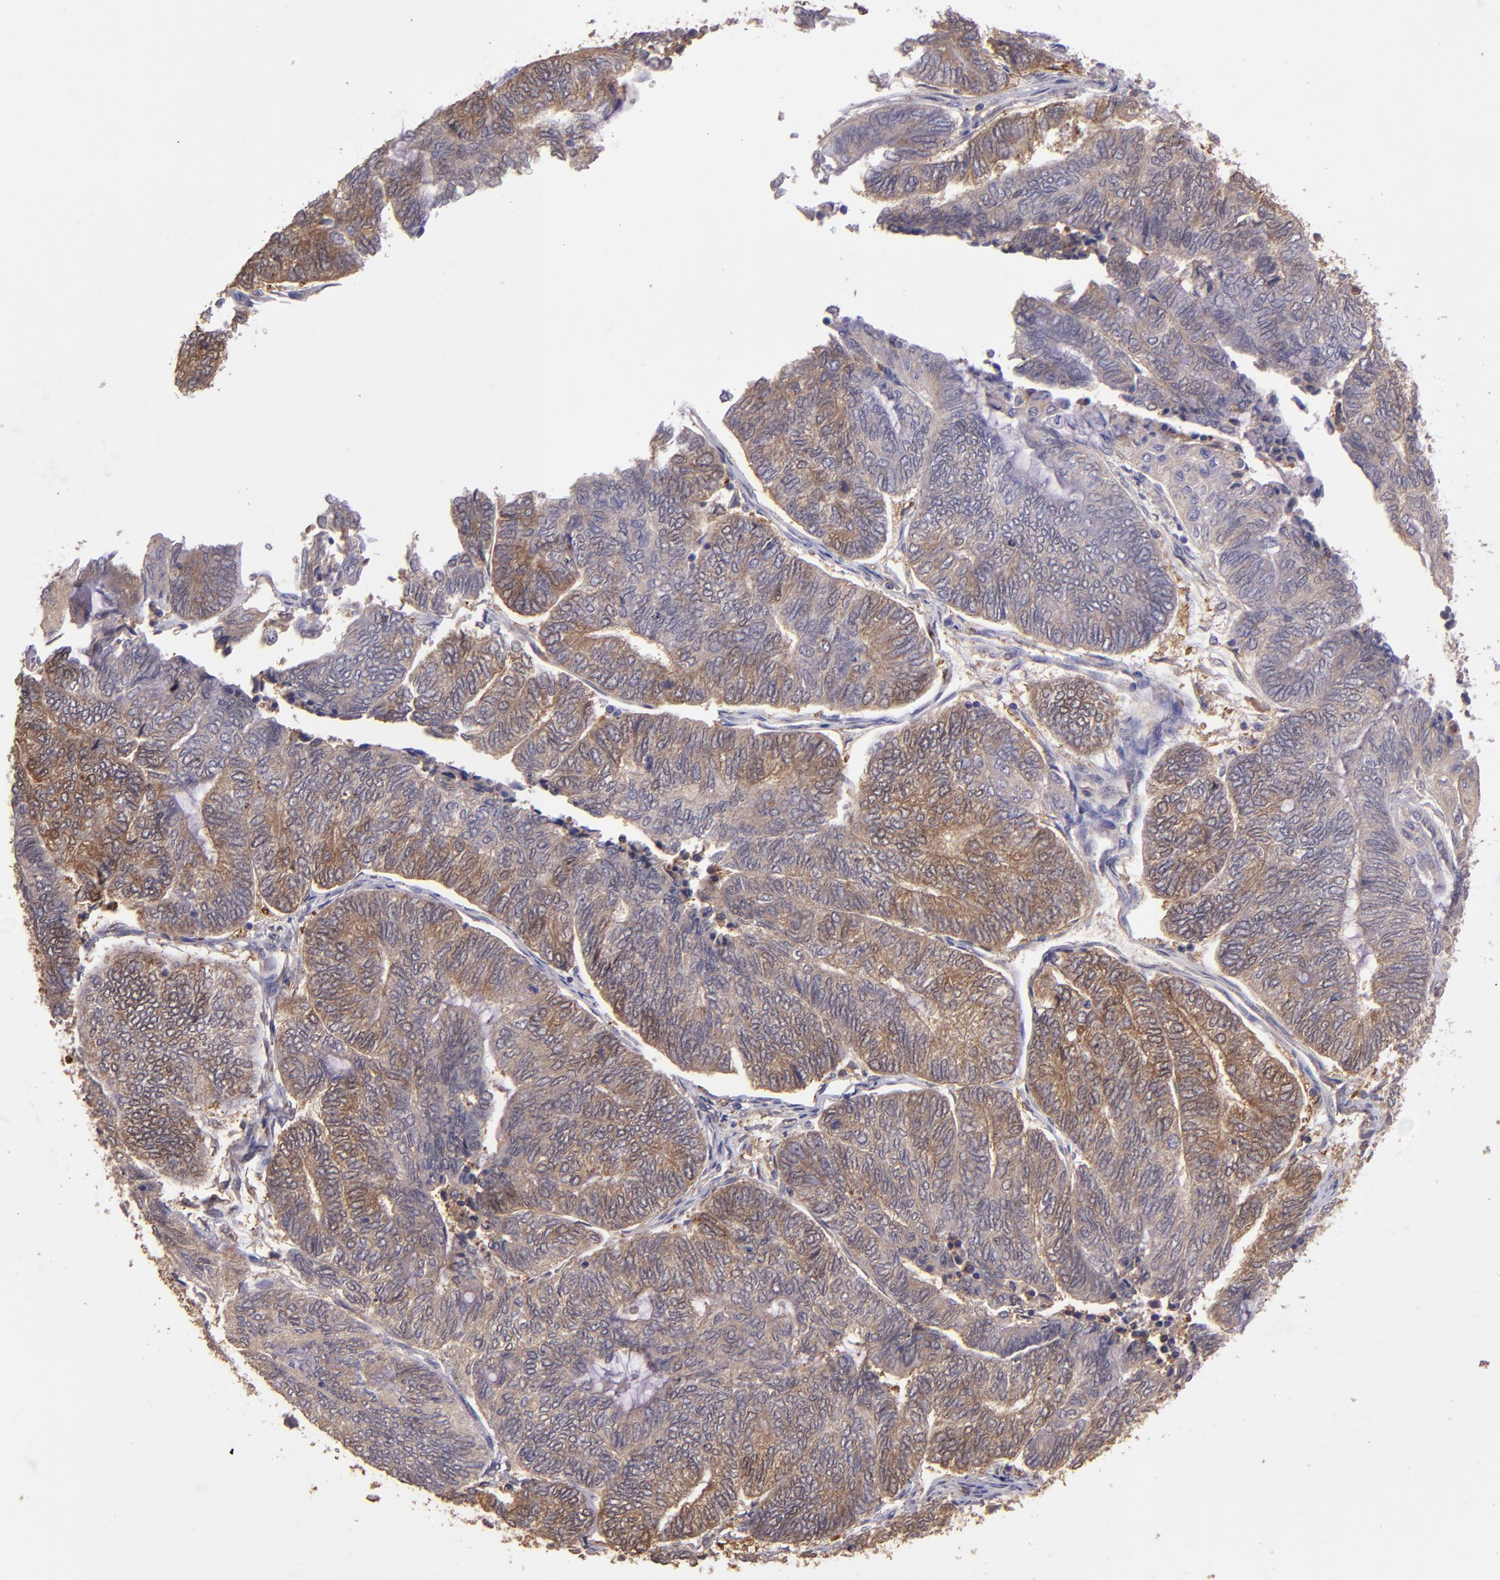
{"staining": {"intensity": "moderate", "quantity": "25%-75%", "location": "cytoplasmic/membranous"}, "tissue": "endometrial cancer", "cell_type": "Tumor cells", "image_type": "cancer", "snomed": [{"axis": "morphology", "description": "Adenocarcinoma, NOS"}, {"axis": "topography", "description": "Uterus"}, {"axis": "topography", "description": "Endometrium"}], "caption": "Endometrial cancer (adenocarcinoma) was stained to show a protein in brown. There is medium levels of moderate cytoplasmic/membranous positivity in approximately 25%-75% of tumor cells.", "gene": "PAPPA", "patient": {"sex": "female", "age": 70}}